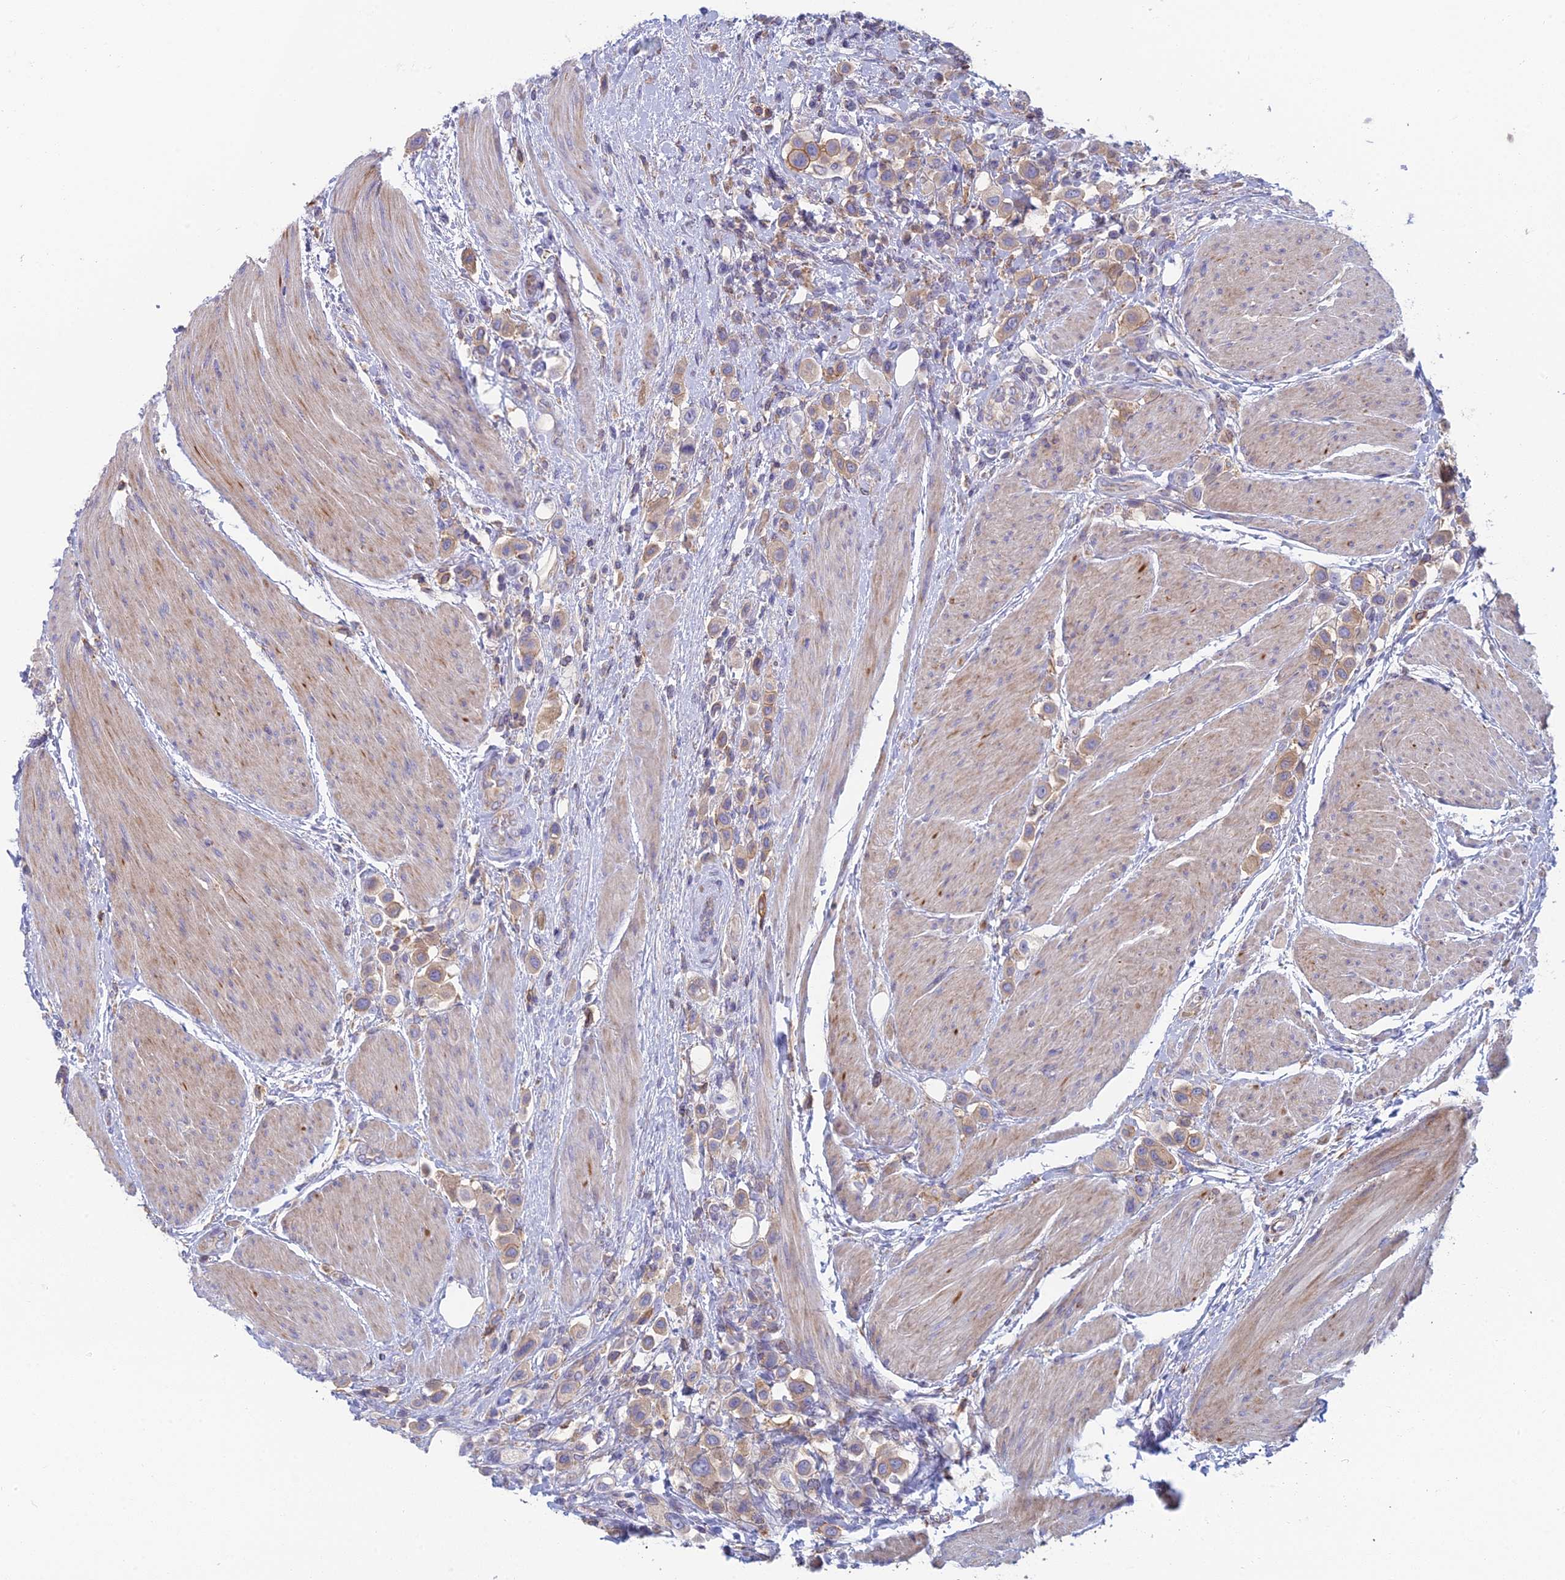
{"staining": {"intensity": "weak", "quantity": ">75%", "location": "cytoplasmic/membranous"}, "tissue": "urothelial cancer", "cell_type": "Tumor cells", "image_type": "cancer", "snomed": [{"axis": "morphology", "description": "Urothelial carcinoma, High grade"}, {"axis": "topography", "description": "Urinary bladder"}], "caption": "This histopathology image displays immunohistochemistry staining of high-grade urothelial carcinoma, with low weak cytoplasmic/membranous positivity in about >75% of tumor cells.", "gene": "IFTAP", "patient": {"sex": "male", "age": 50}}